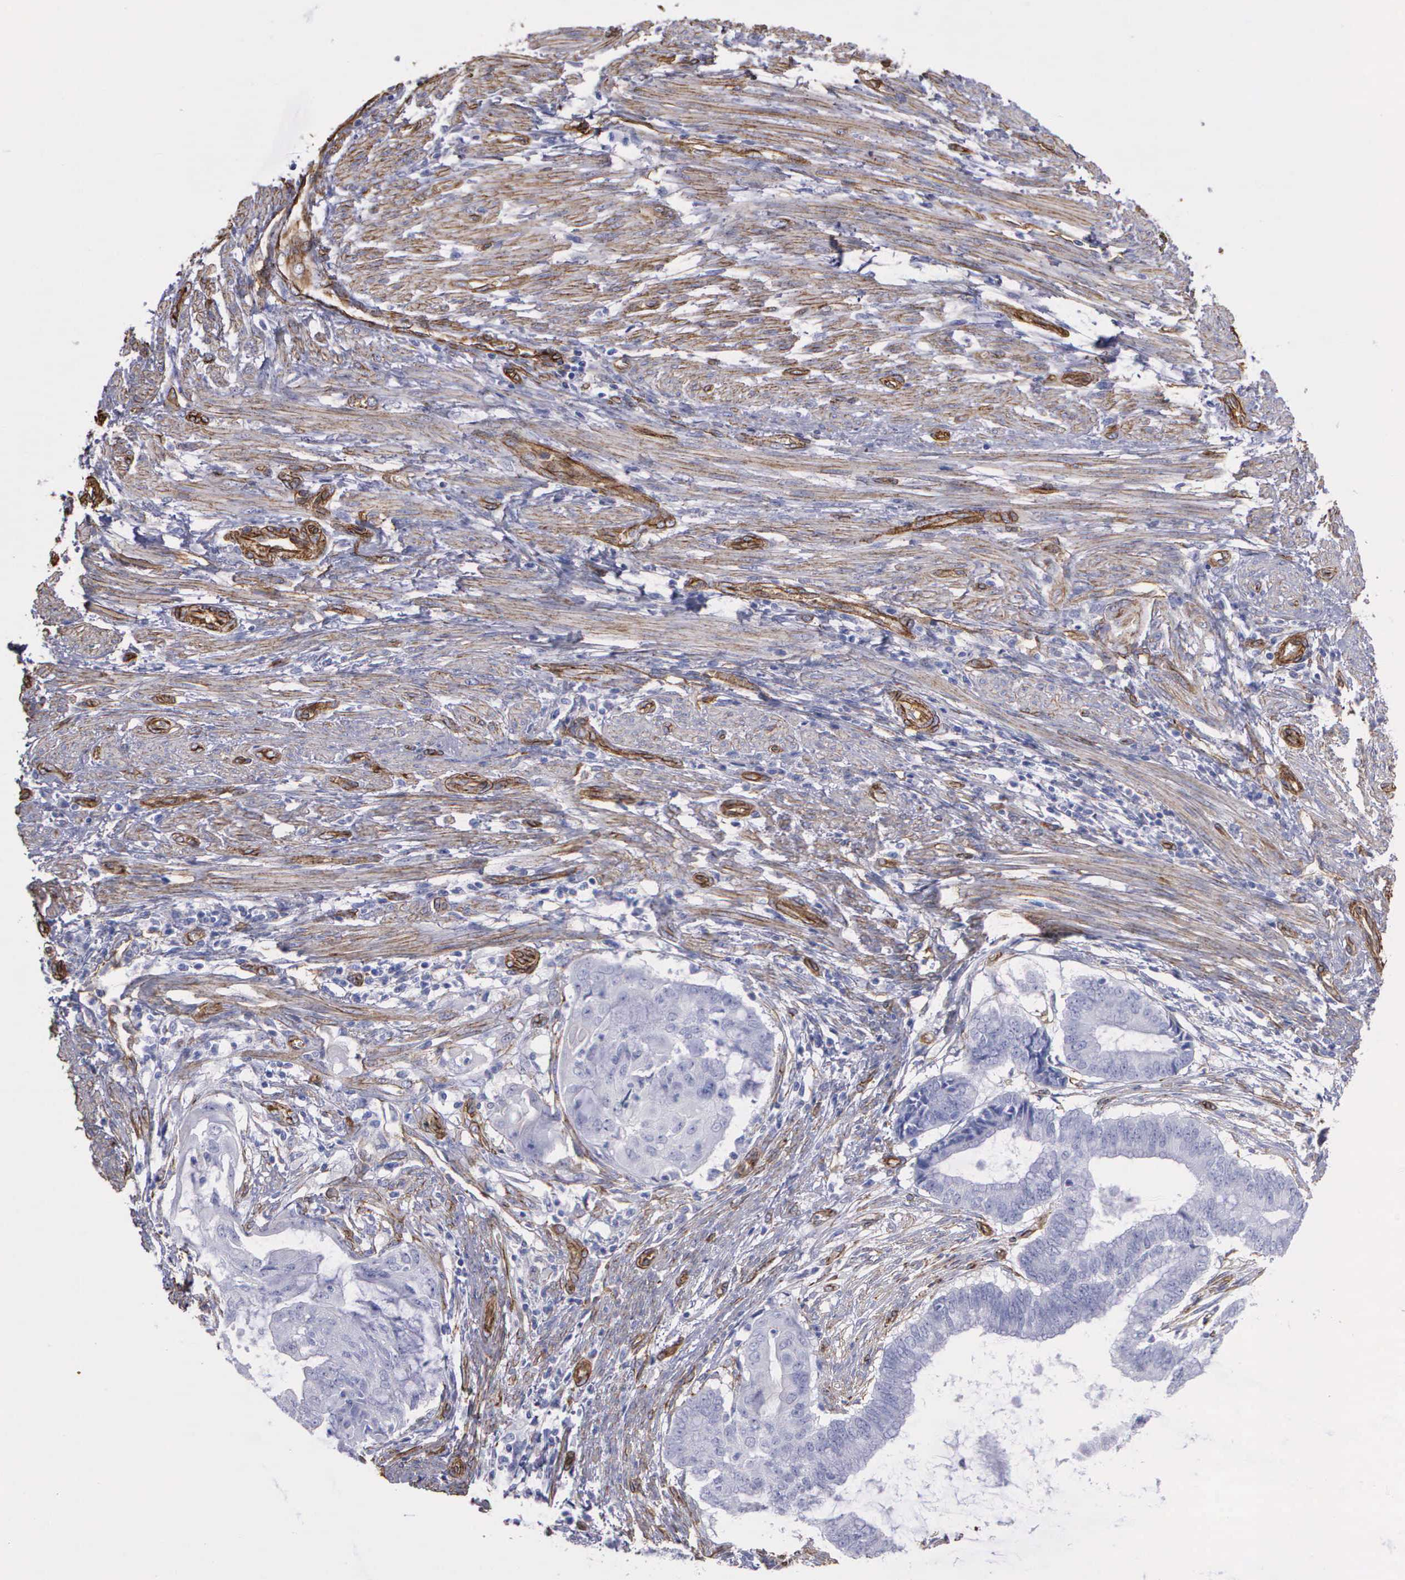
{"staining": {"intensity": "negative", "quantity": "none", "location": "none"}, "tissue": "endometrial cancer", "cell_type": "Tumor cells", "image_type": "cancer", "snomed": [{"axis": "morphology", "description": "Adenocarcinoma, NOS"}, {"axis": "topography", "description": "Endometrium"}], "caption": "Endometrial cancer stained for a protein using immunohistochemistry exhibits no expression tumor cells.", "gene": "MAGEB10", "patient": {"sex": "female", "age": 63}}